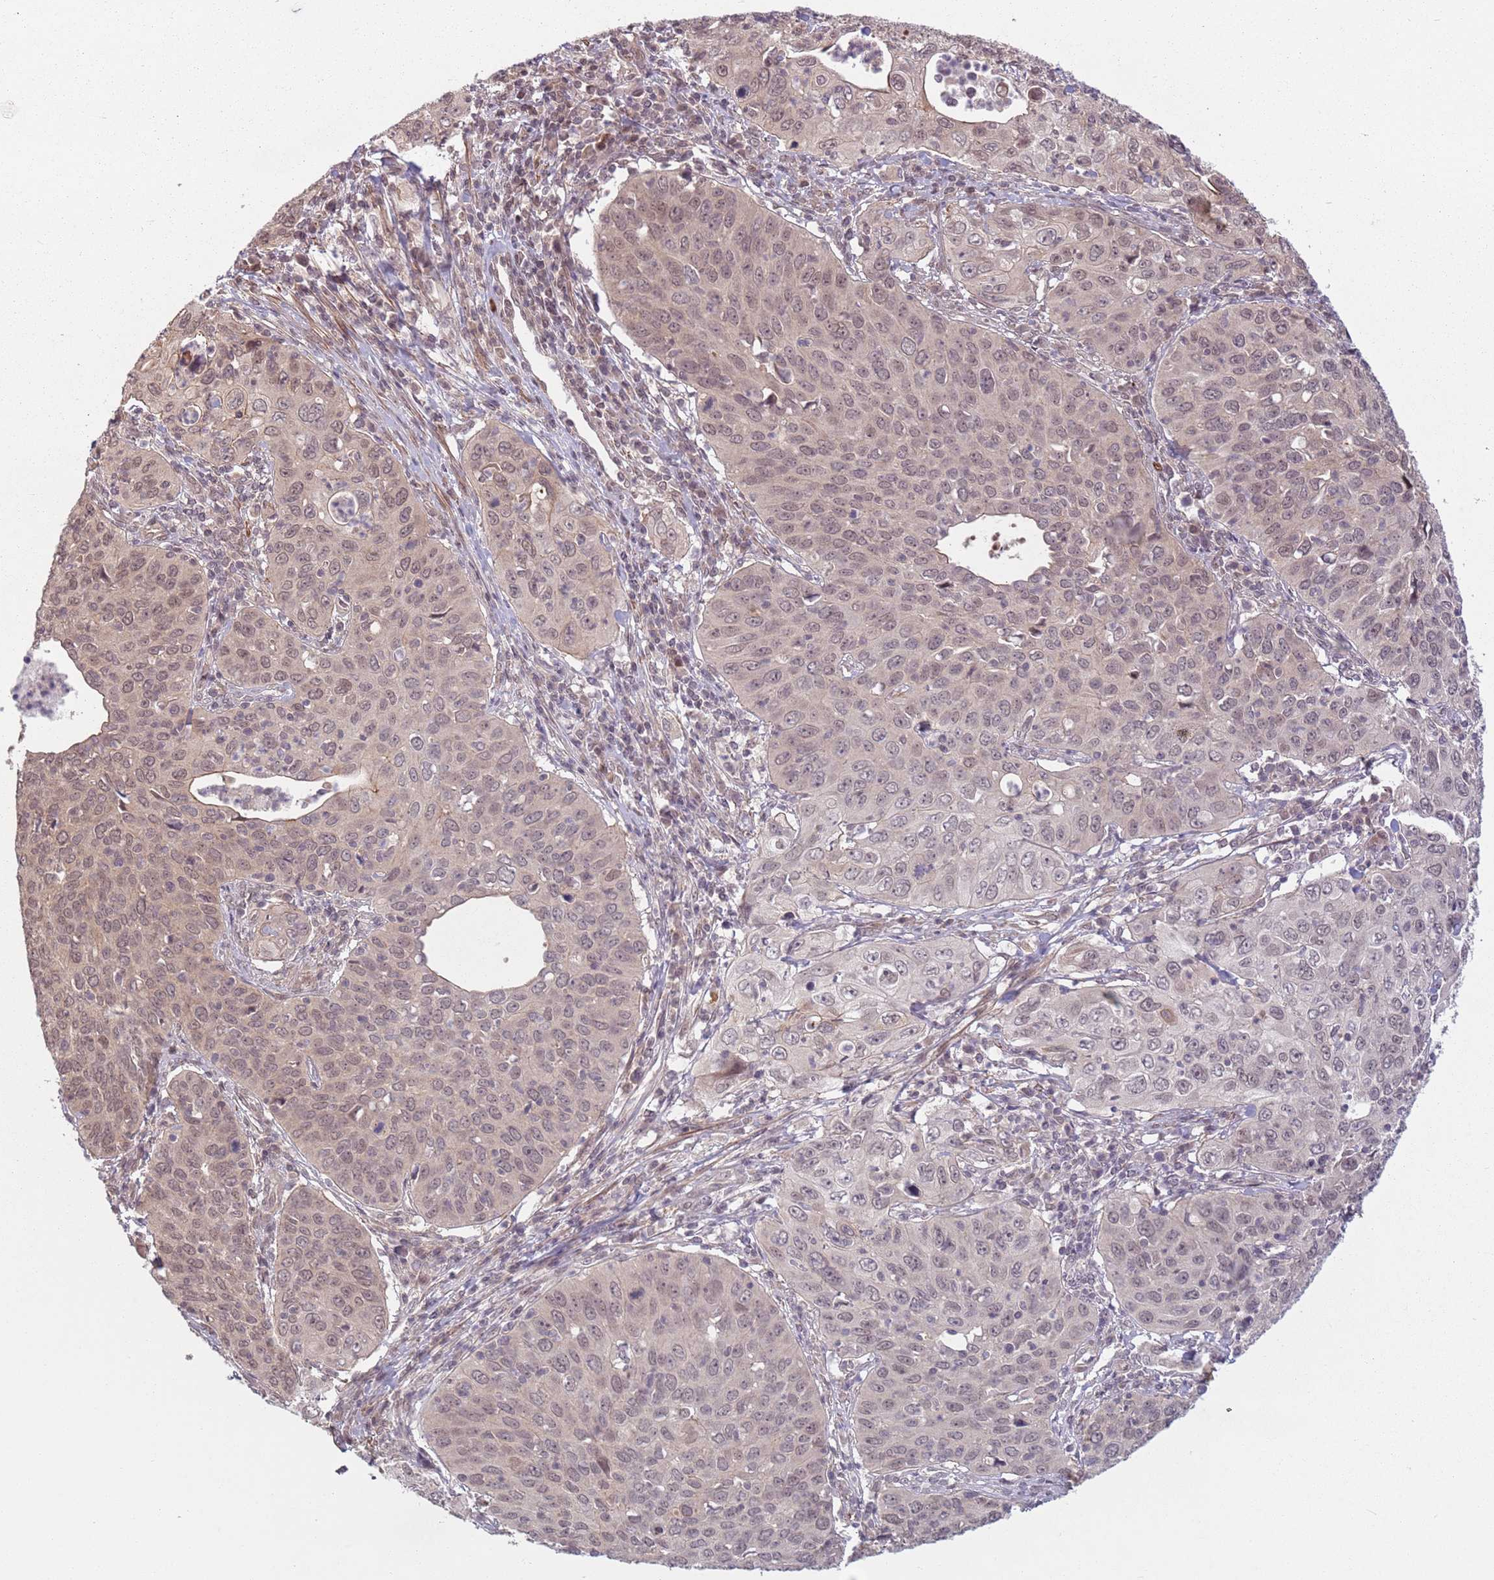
{"staining": {"intensity": "weak", "quantity": "25%-75%", "location": "nuclear"}, "tissue": "cervical cancer", "cell_type": "Tumor cells", "image_type": "cancer", "snomed": [{"axis": "morphology", "description": "Squamous cell carcinoma, NOS"}, {"axis": "topography", "description": "Cervix"}], "caption": "Immunohistochemical staining of cervical squamous cell carcinoma exhibits low levels of weak nuclear protein positivity in approximately 25%-75% of tumor cells.", "gene": "CCDC154", "patient": {"sex": "female", "age": 36}}